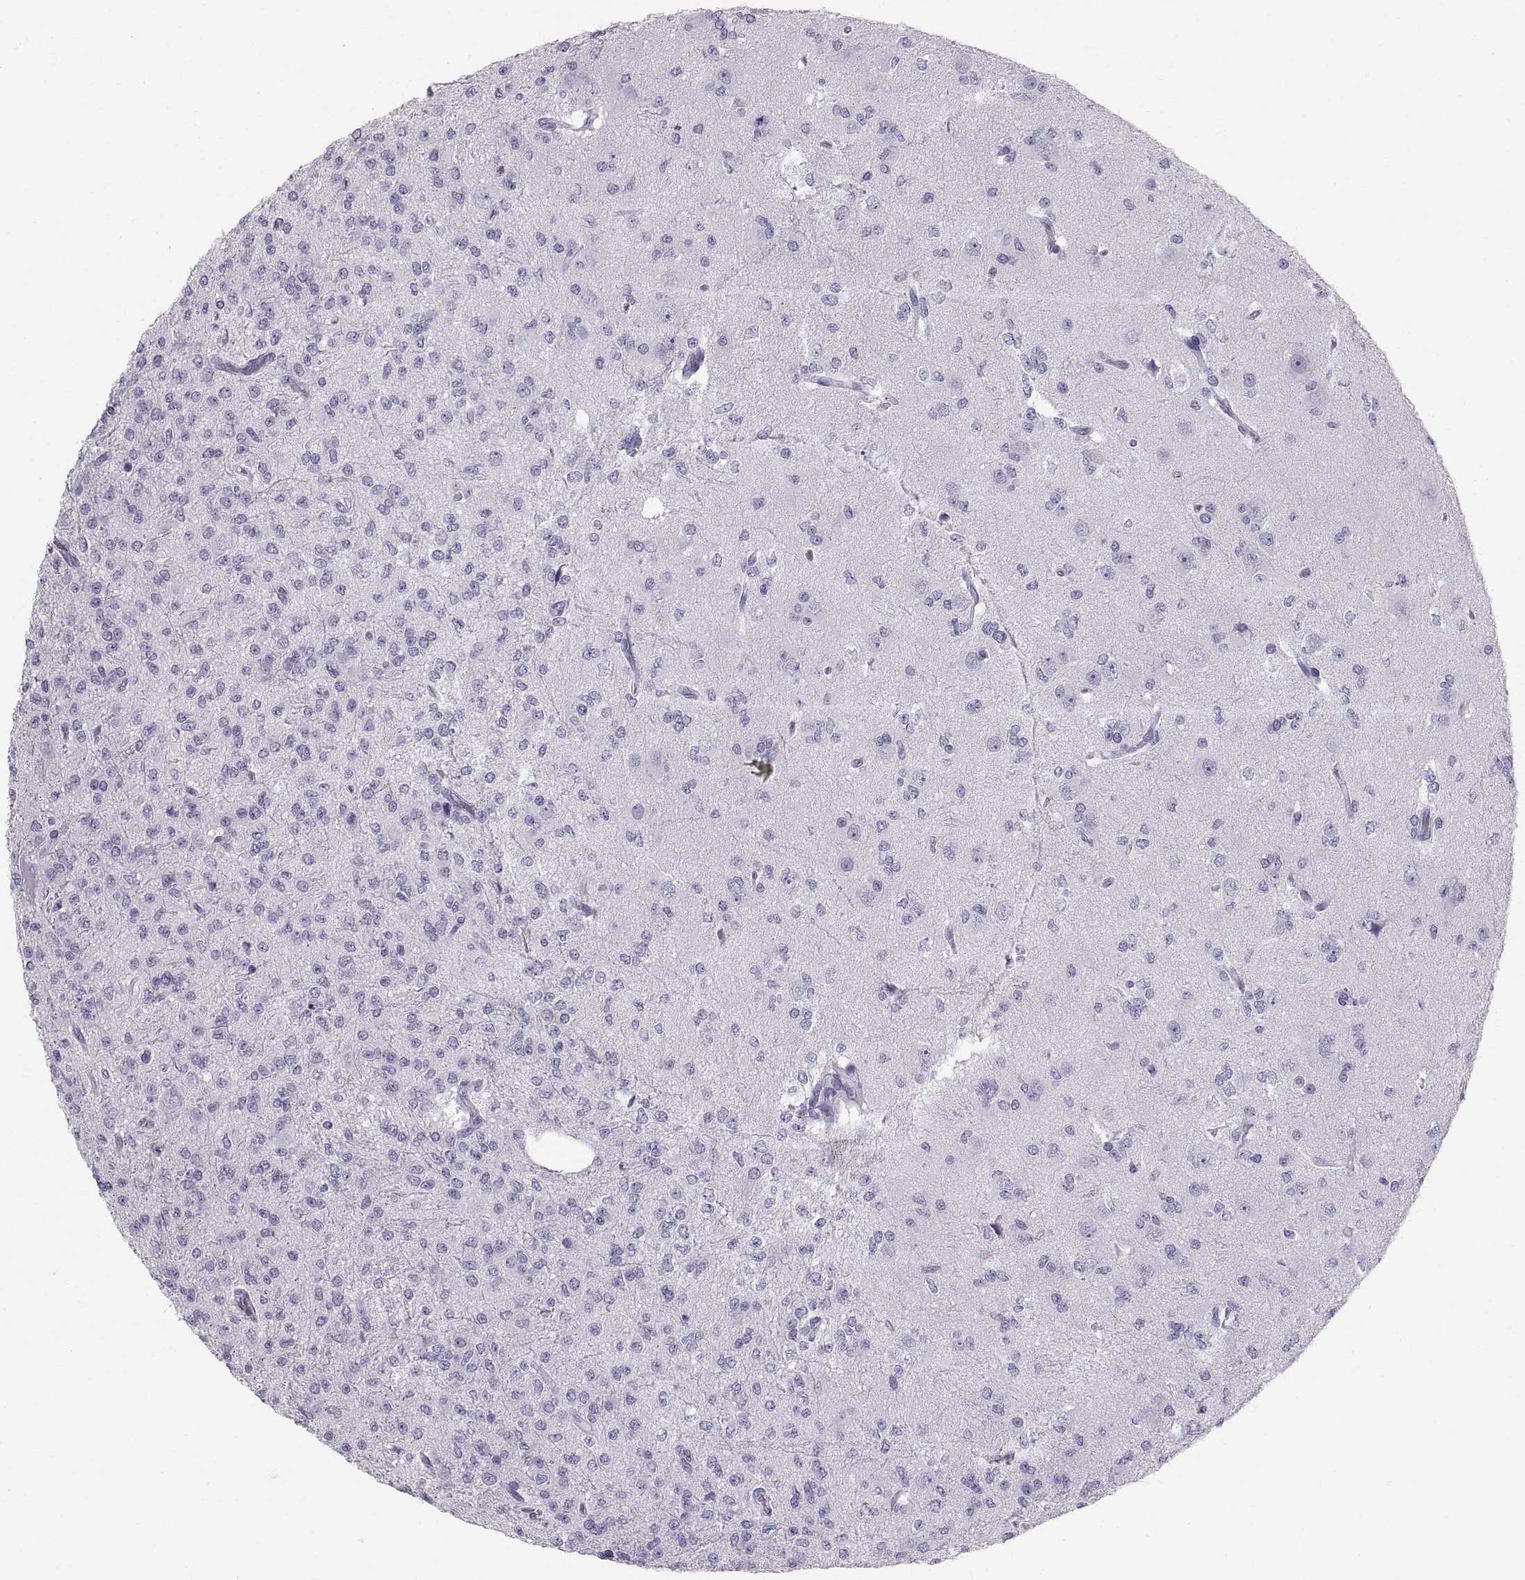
{"staining": {"intensity": "negative", "quantity": "none", "location": "none"}, "tissue": "glioma", "cell_type": "Tumor cells", "image_type": "cancer", "snomed": [{"axis": "morphology", "description": "Glioma, malignant, Low grade"}, {"axis": "topography", "description": "Brain"}], "caption": "High power microscopy micrograph of an immunohistochemistry histopathology image of malignant glioma (low-grade), revealing no significant expression in tumor cells. (Stains: DAB immunohistochemistry (IHC) with hematoxylin counter stain, Microscopy: brightfield microscopy at high magnification).", "gene": "SLC22A6", "patient": {"sex": "male", "age": 27}}